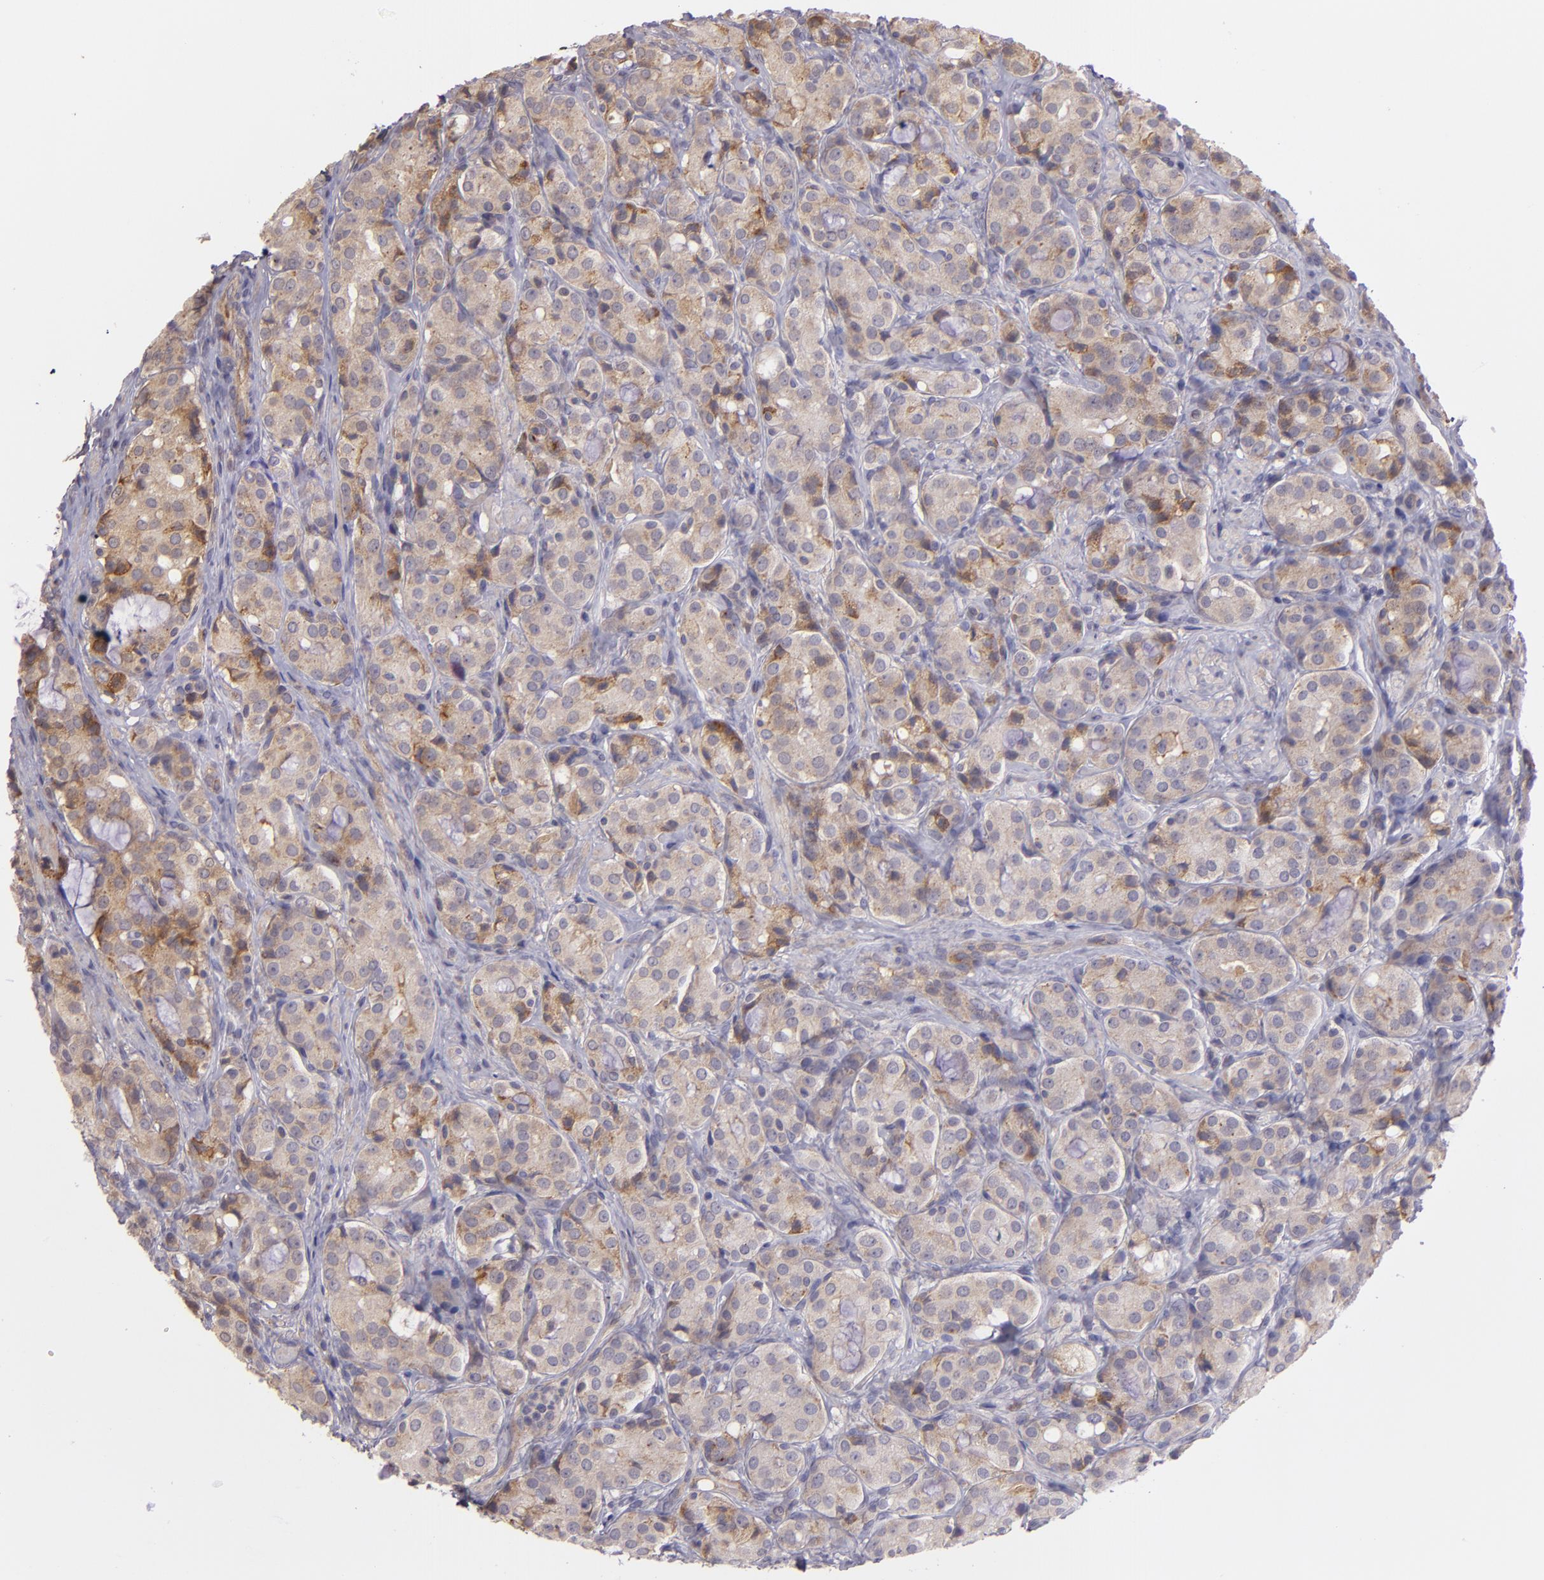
{"staining": {"intensity": "strong", "quantity": ">75%", "location": "cytoplasmic/membranous"}, "tissue": "prostate cancer", "cell_type": "Tumor cells", "image_type": "cancer", "snomed": [{"axis": "morphology", "description": "Adenocarcinoma, High grade"}, {"axis": "topography", "description": "Prostate"}], "caption": "Prostate cancer stained for a protein displays strong cytoplasmic/membranous positivity in tumor cells.", "gene": "ECE1", "patient": {"sex": "male", "age": 72}}